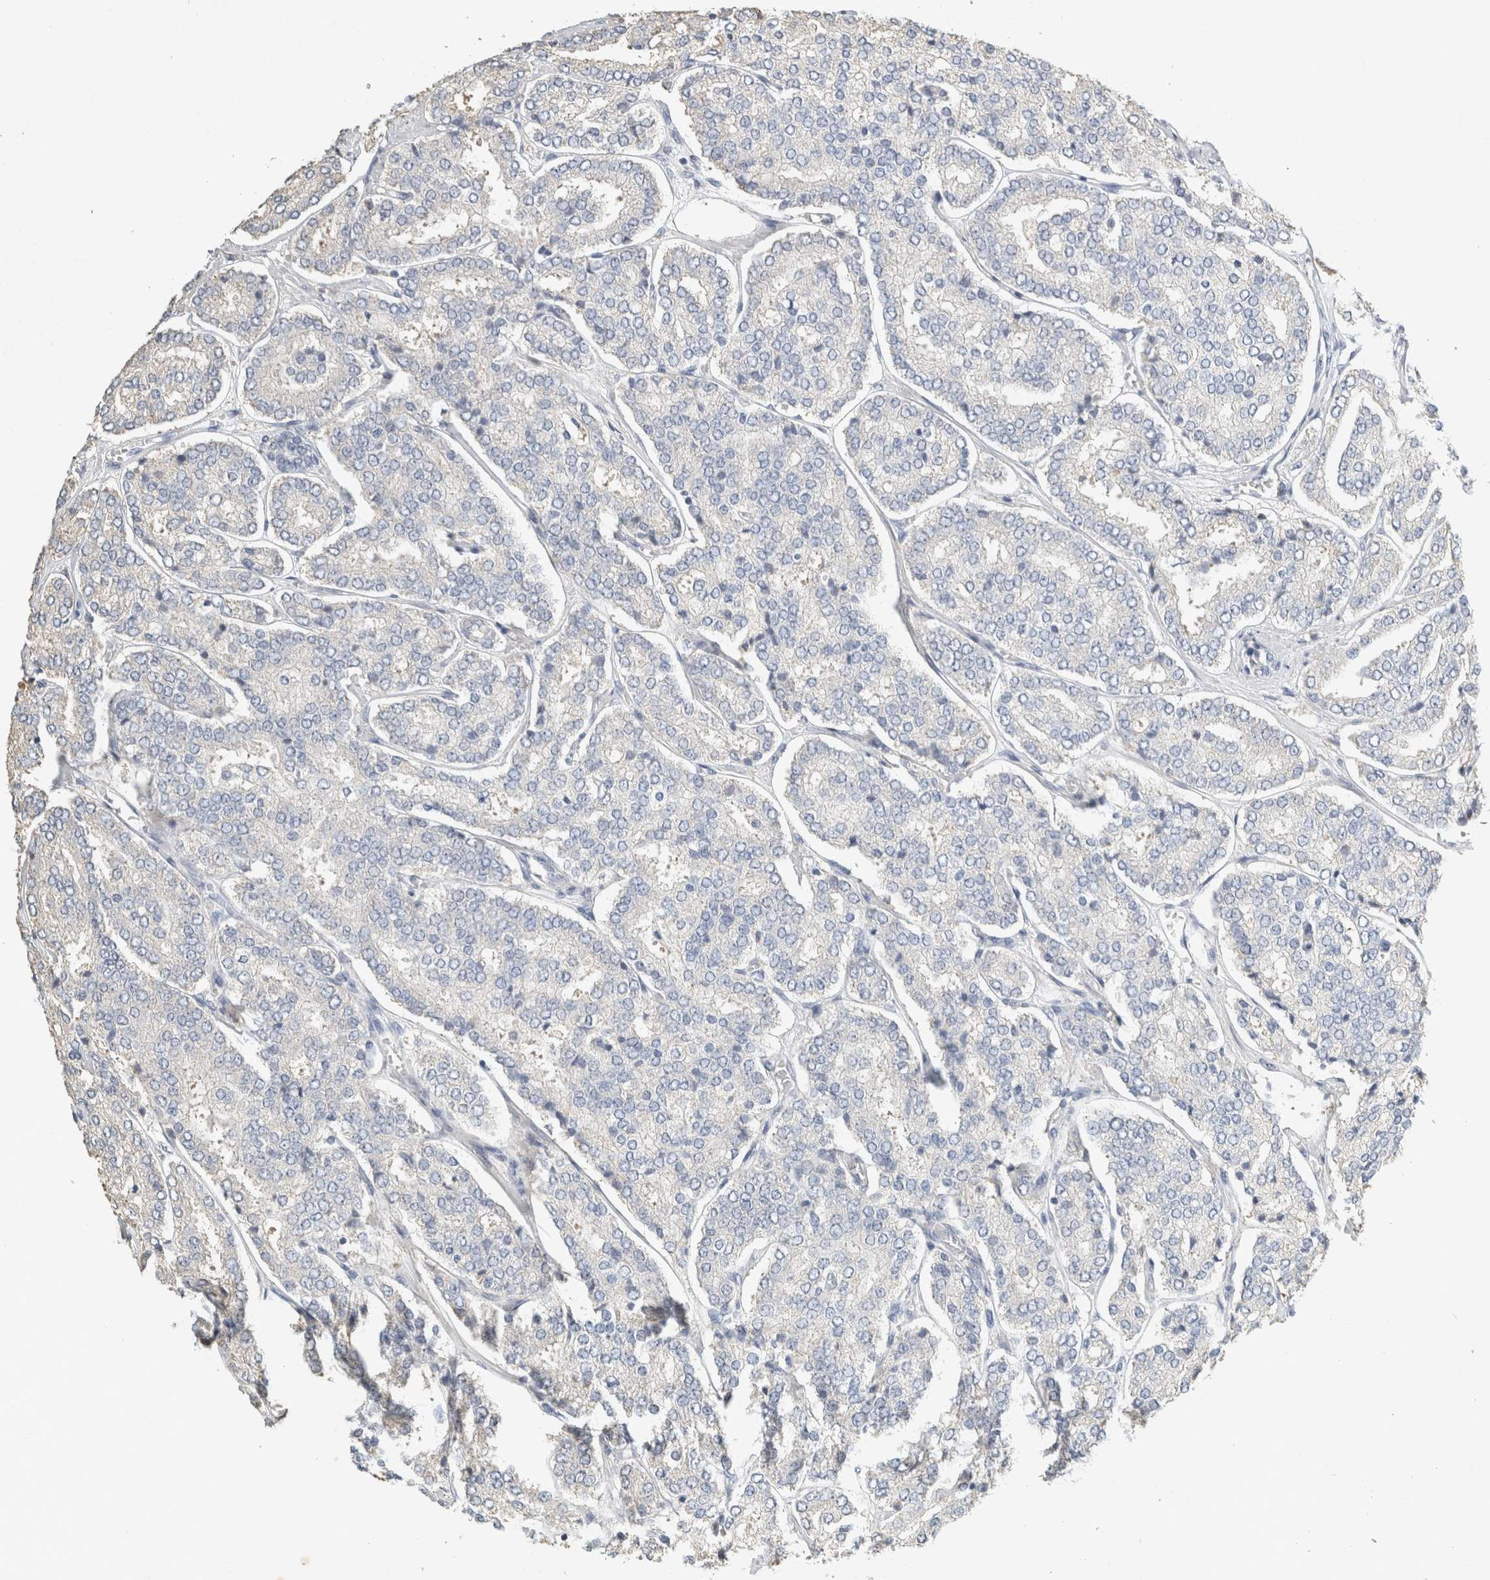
{"staining": {"intensity": "negative", "quantity": "none", "location": "none"}, "tissue": "prostate cancer", "cell_type": "Tumor cells", "image_type": "cancer", "snomed": [{"axis": "morphology", "description": "Adenocarcinoma, High grade"}, {"axis": "topography", "description": "Prostate"}], "caption": "IHC photomicrograph of human high-grade adenocarcinoma (prostate) stained for a protein (brown), which displays no staining in tumor cells.", "gene": "NEFM", "patient": {"sex": "male", "age": 65}}